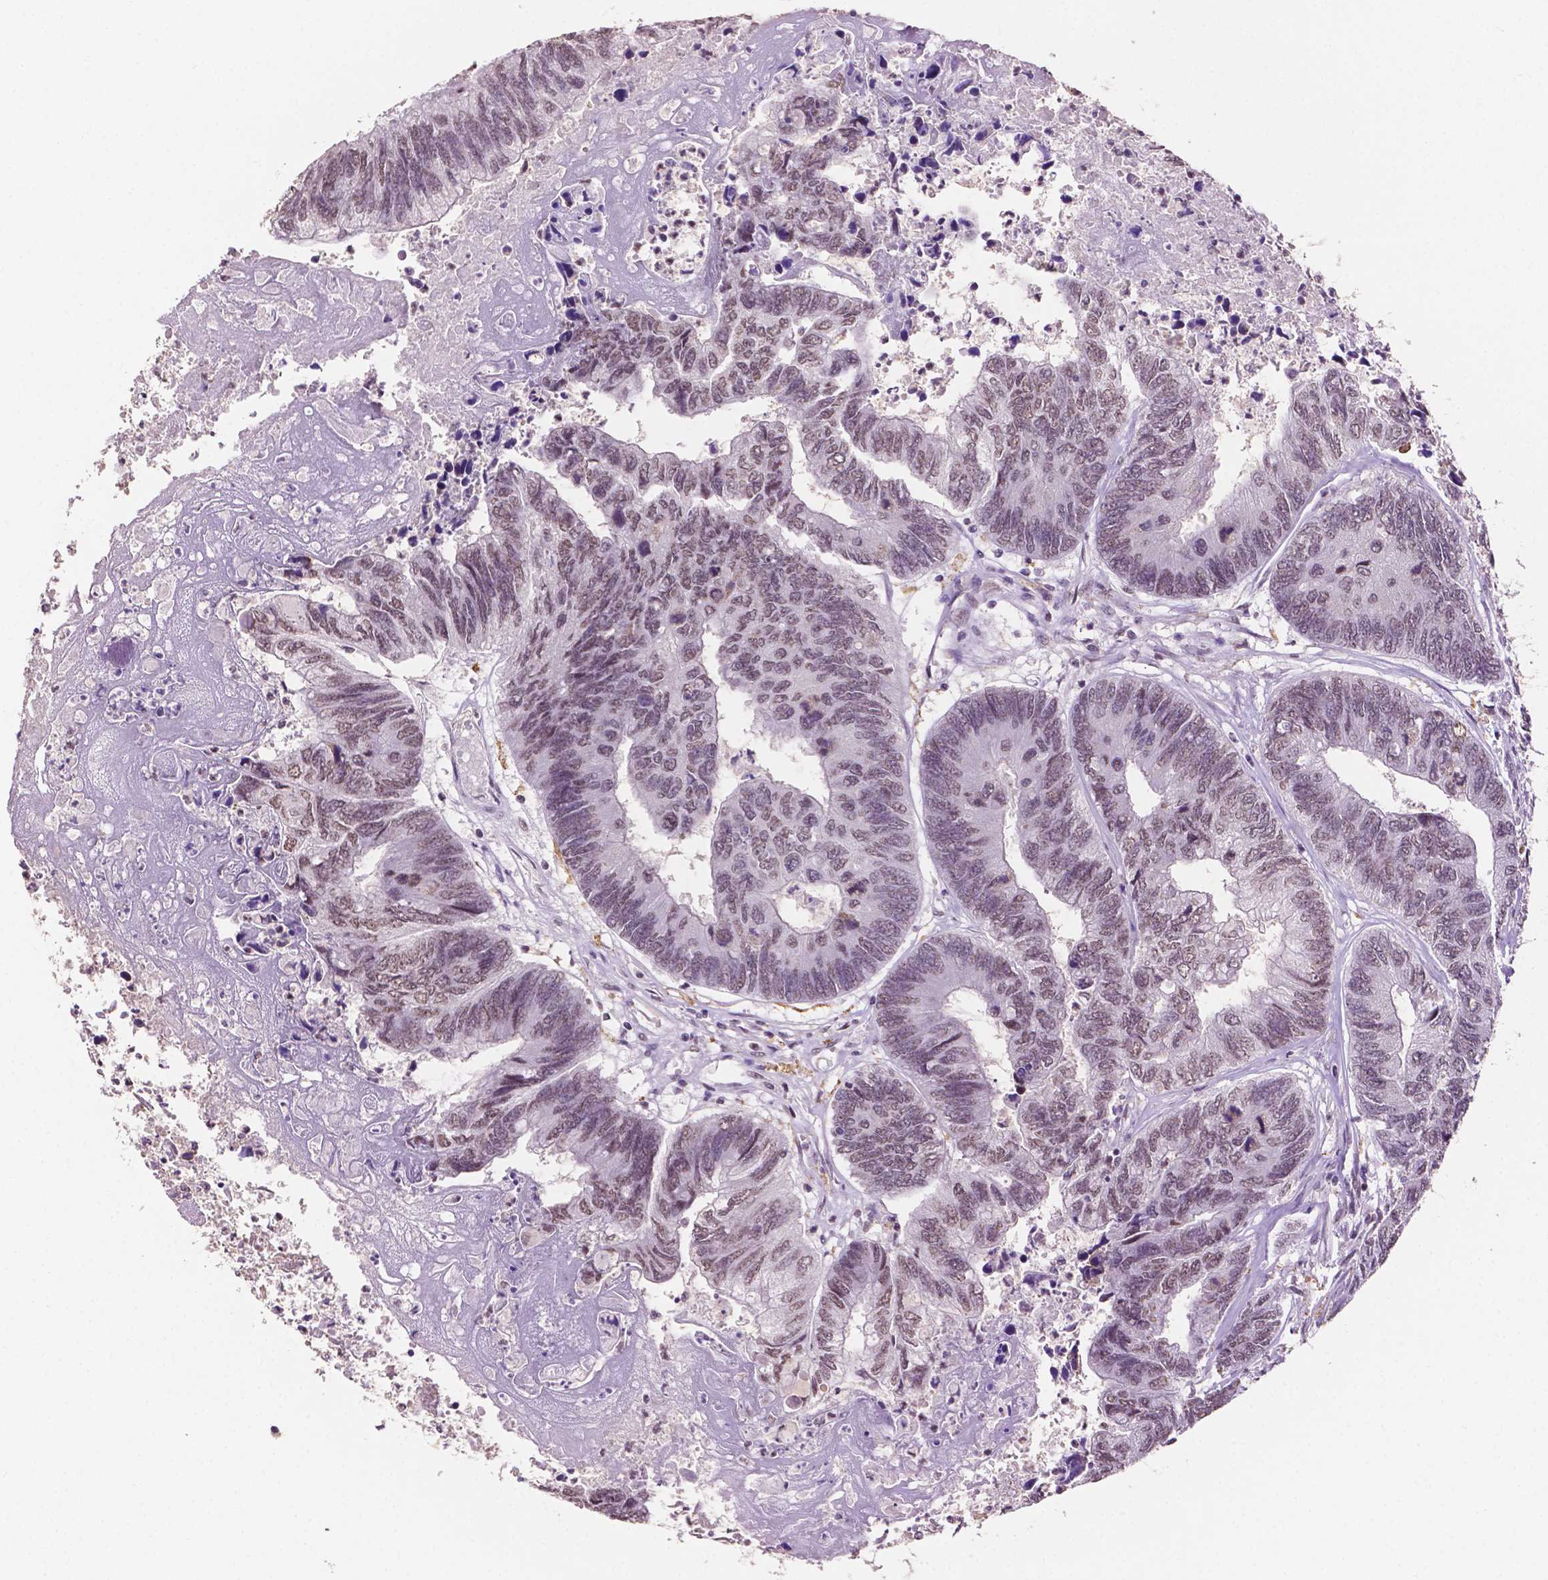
{"staining": {"intensity": "weak", "quantity": ">75%", "location": "nuclear"}, "tissue": "colorectal cancer", "cell_type": "Tumor cells", "image_type": "cancer", "snomed": [{"axis": "morphology", "description": "Adenocarcinoma, NOS"}, {"axis": "topography", "description": "Colon"}], "caption": "IHC of human colorectal cancer (adenocarcinoma) shows low levels of weak nuclear staining in about >75% of tumor cells.", "gene": "PTPN6", "patient": {"sex": "female", "age": 67}}